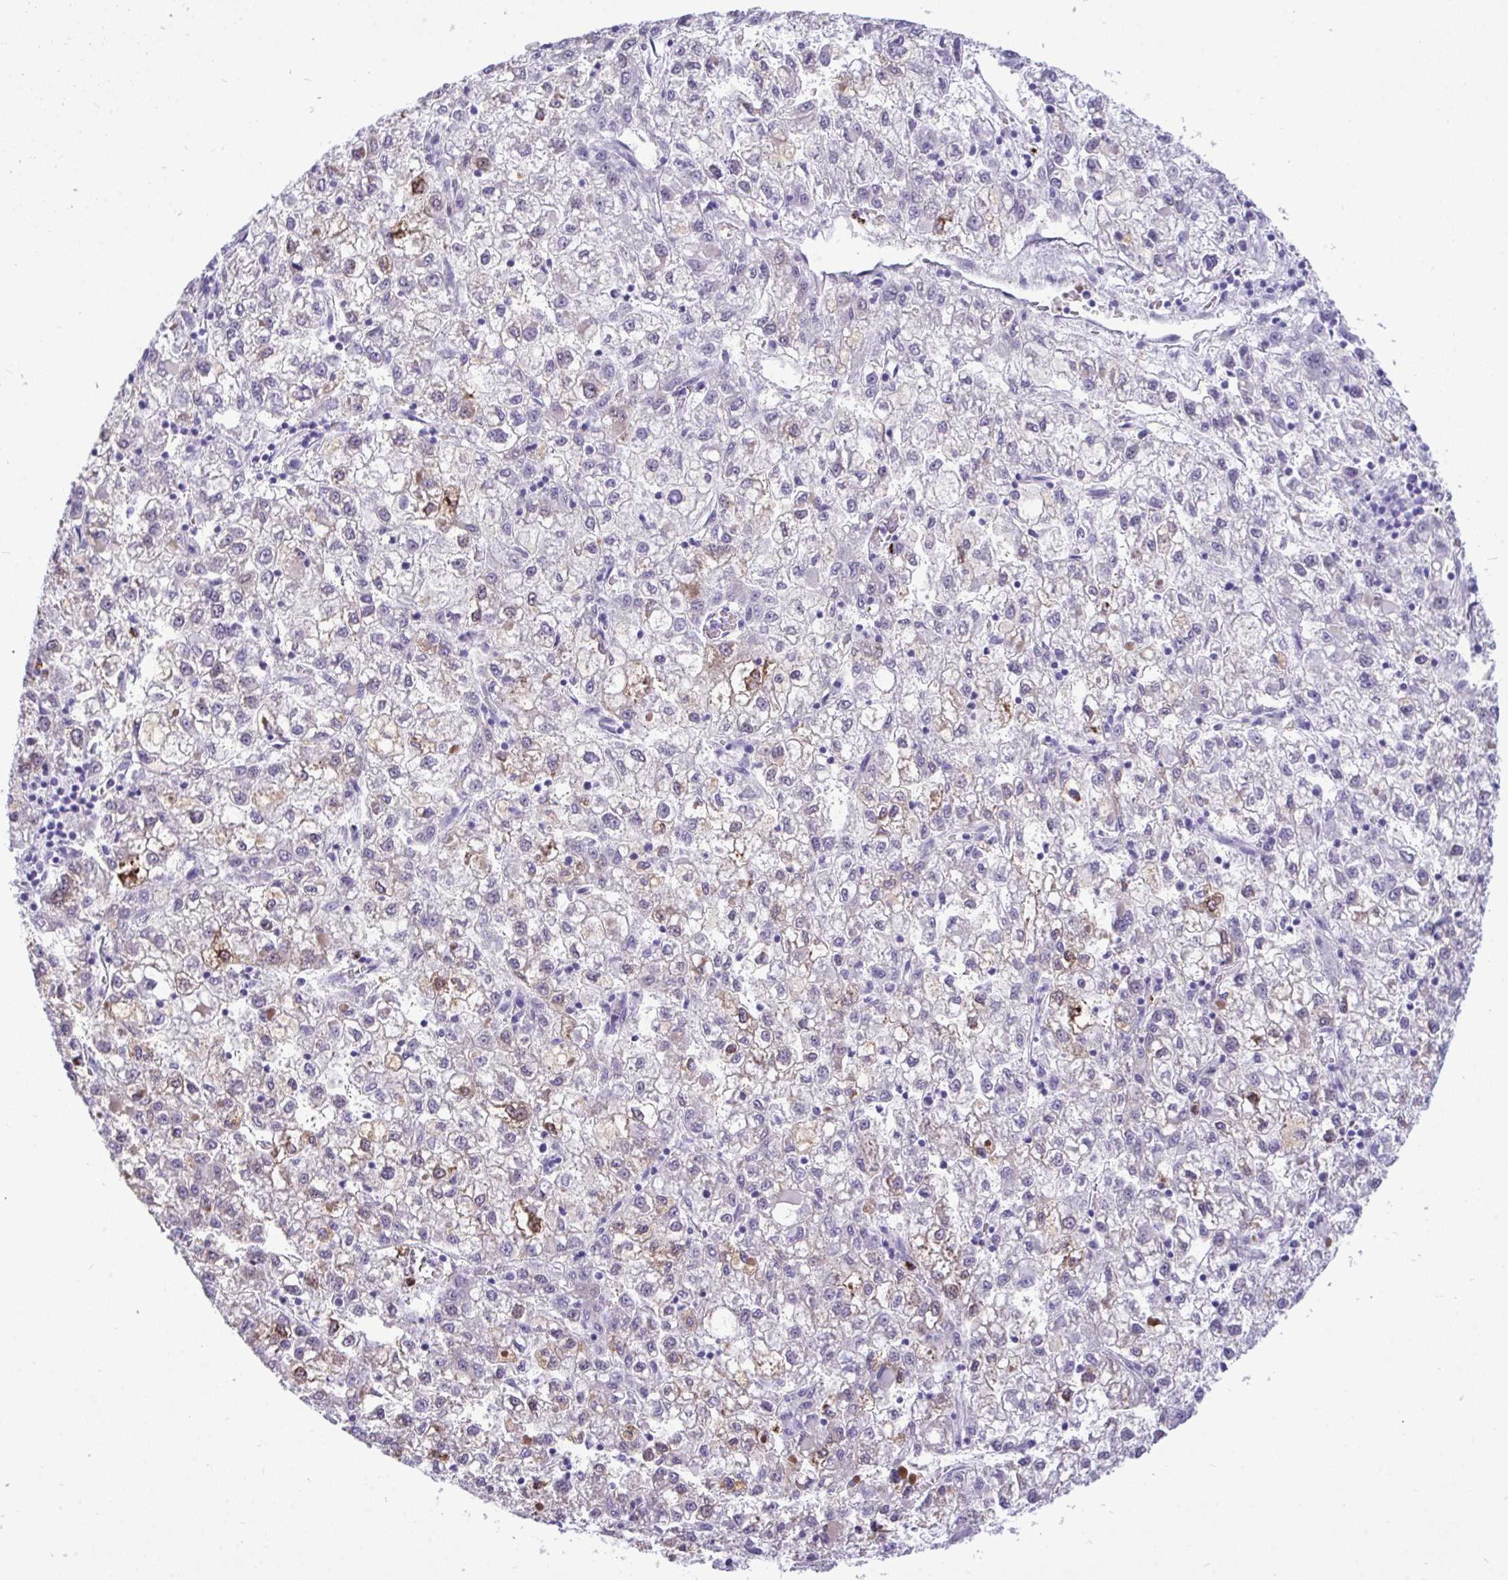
{"staining": {"intensity": "moderate", "quantity": "<25%", "location": "cytoplasmic/membranous"}, "tissue": "liver cancer", "cell_type": "Tumor cells", "image_type": "cancer", "snomed": [{"axis": "morphology", "description": "Carcinoma, Hepatocellular, NOS"}, {"axis": "topography", "description": "Liver"}], "caption": "The photomicrograph exhibits staining of liver cancer, revealing moderate cytoplasmic/membranous protein staining (brown color) within tumor cells.", "gene": "ARHGAP42", "patient": {"sex": "male", "age": 40}}